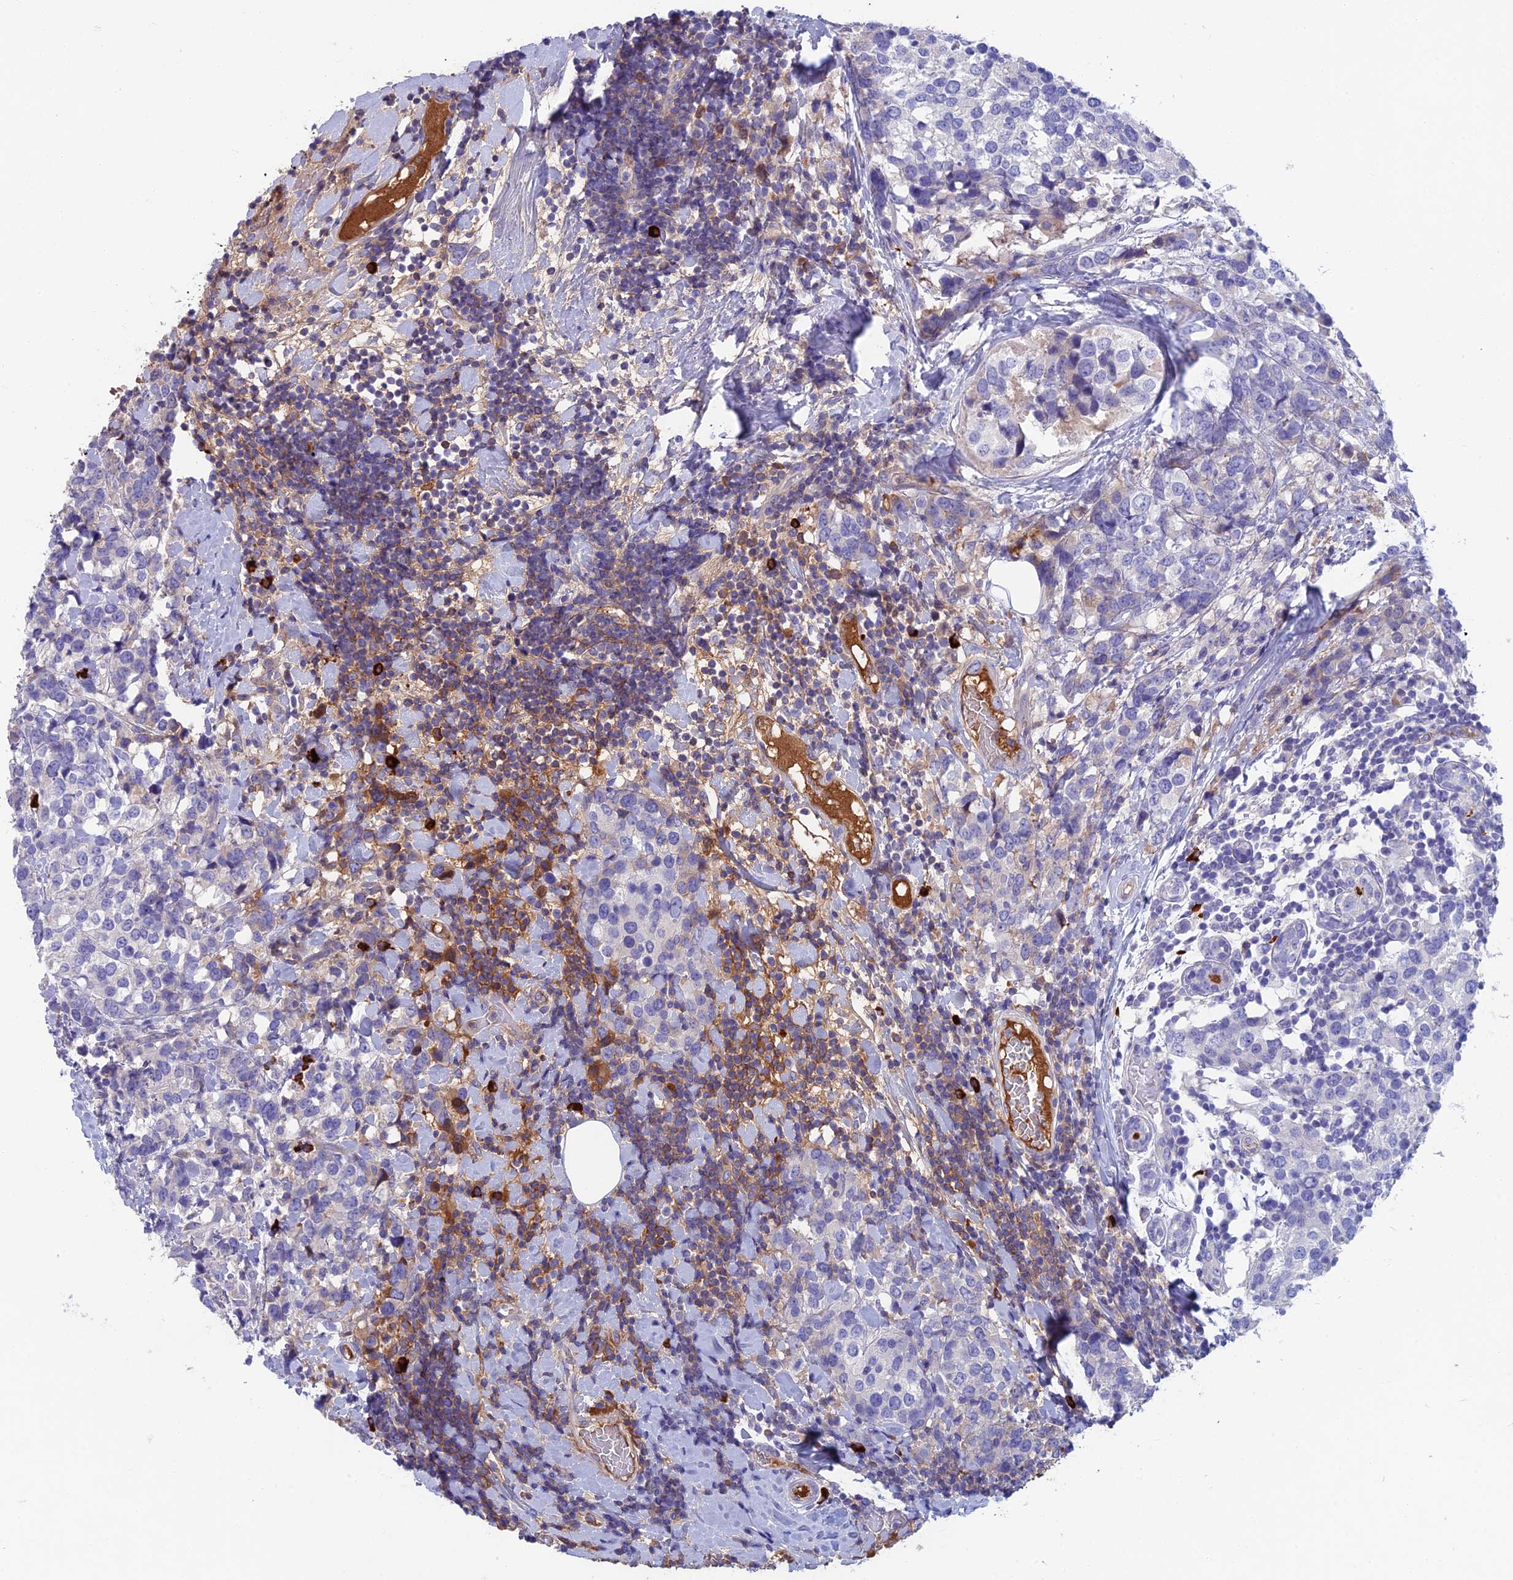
{"staining": {"intensity": "negative", "quantity": "none", "location": "none"}, "tissue": "breast cancer", "cell_type": "Tumor cells", "image_type": "cancer", "snomed": [{"axis": "morphology", "description": "Lobular carcinoma"}, {"axis": "topography", "description": "Breast"}], "caption": "Immunohistochemistry (IHC) image of breast cancer stained for a protein (brown), which reveals no positivity in tumor cells.", "gene": "SNAP91", "patient": {"sex": "female", "age": 59}}